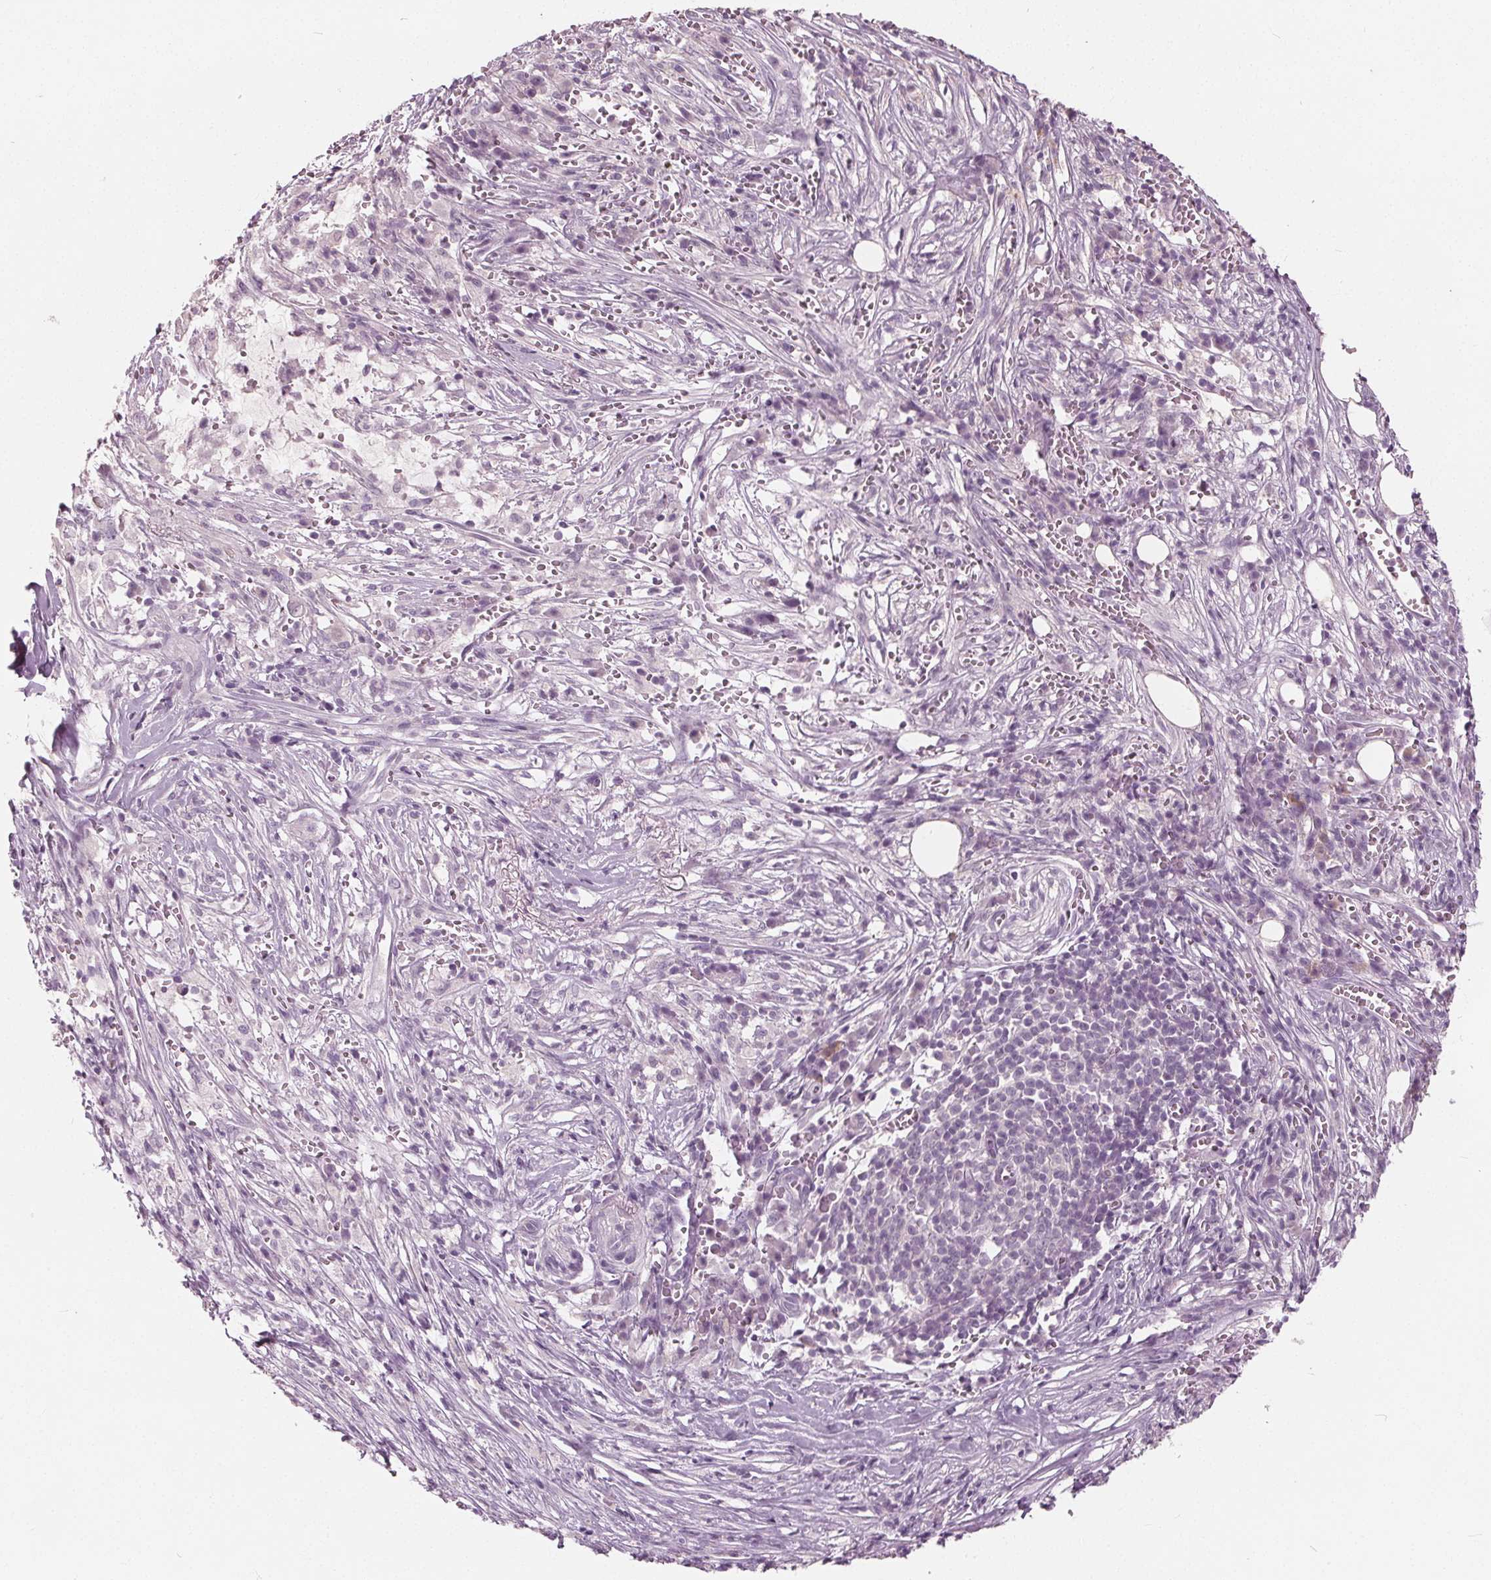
{"staining": {"intensity": "negative", "quantity": "none", "location": "none"}, "tissue": "pancreatic cancer", "cell_type": "Tumor cells", "image_type": "cancer", "snomed": [{"axis": "morphology", "description": "Adenocarcinoma, NOS"}, {"axis": "topography", "description": "Pancreas"}], "caption": "Immunohistochemistry image of neoplastic tissue: human pancreatic cancer (adenocarcinoma) stained with DAB exhibits no significant protein positivity in tumor cells. The staining was performed using DAB to visualize the protein expression in brown, while the nuclei were stained in blue with hematoxylin (Magnification: 20x).", "gene": "TKFC", "patient": {"sex": "male", "age": 61}}